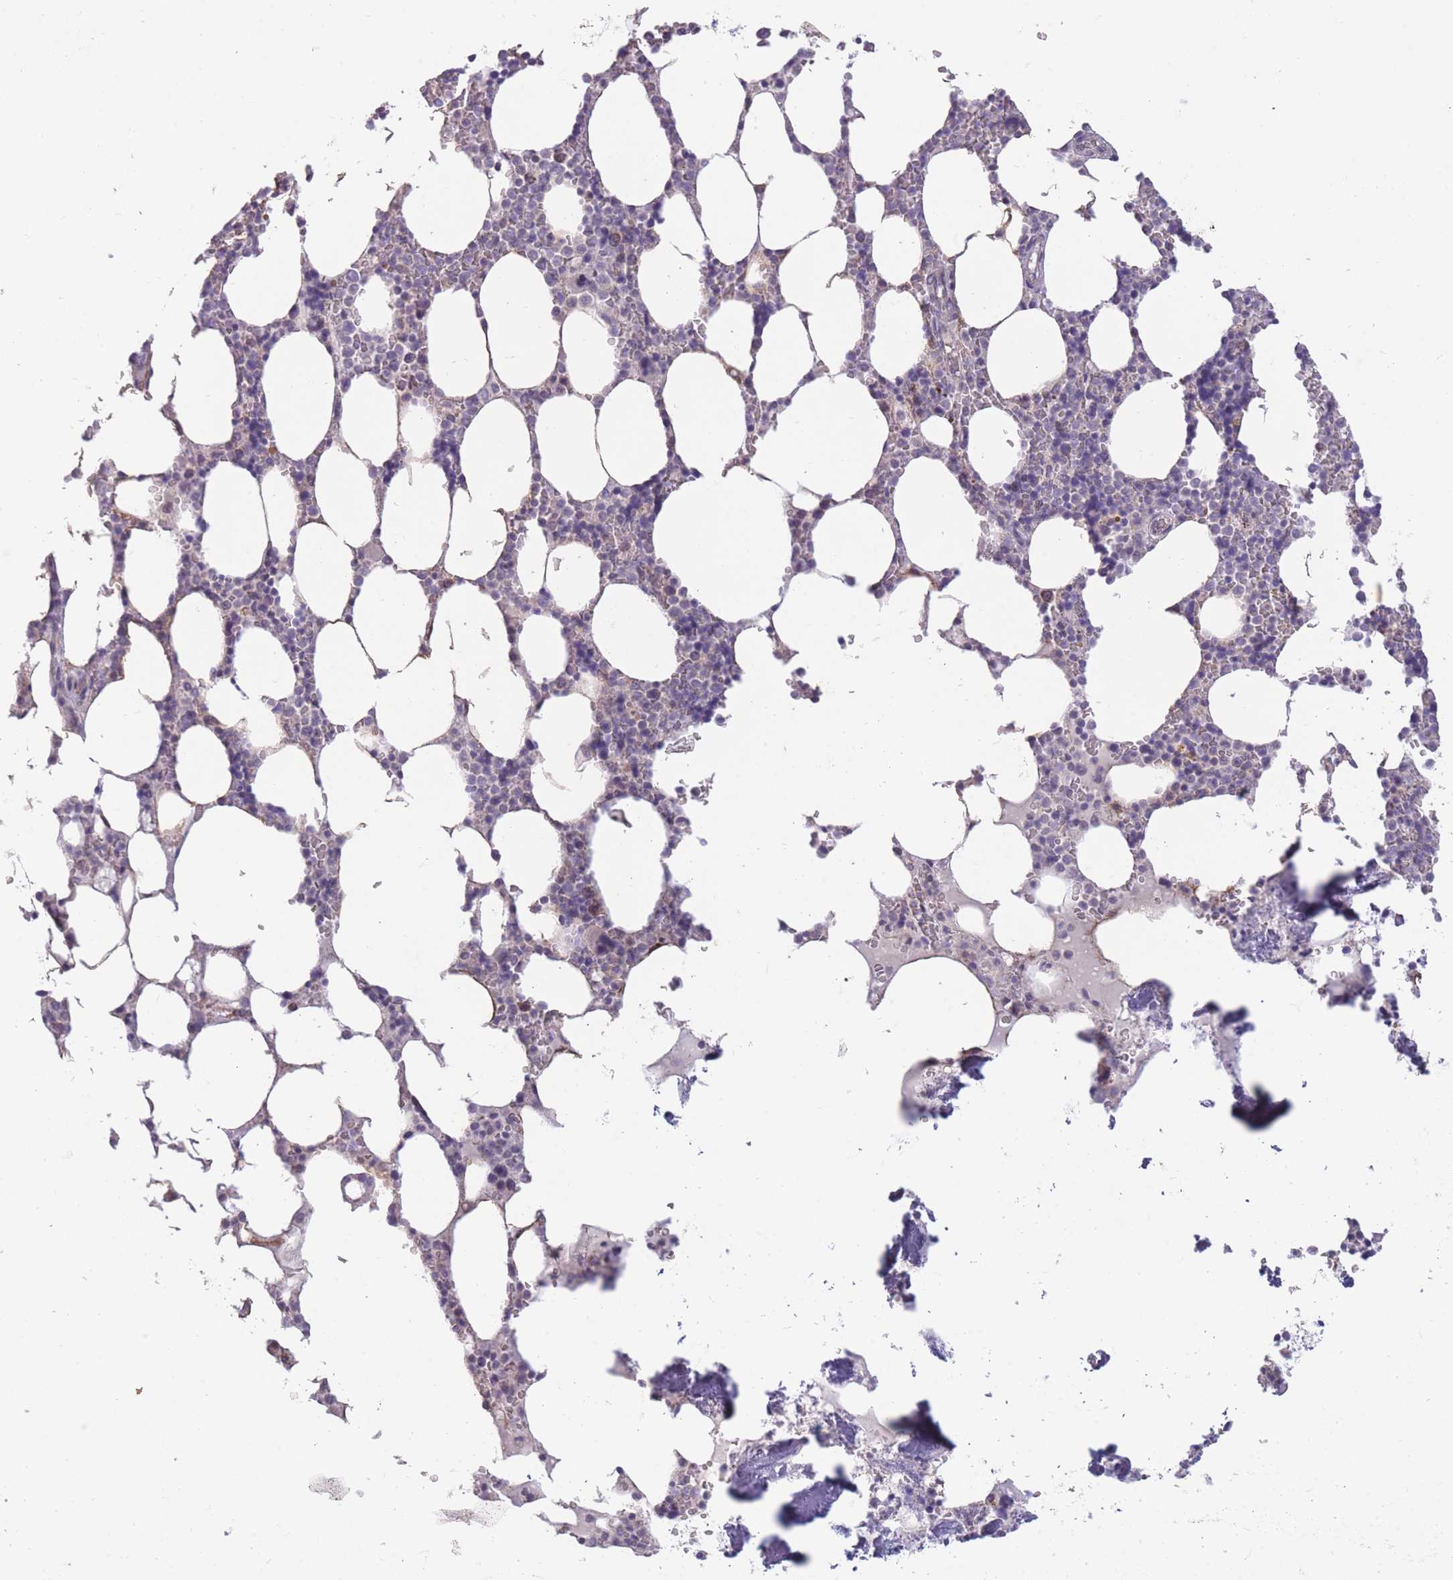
{"staining": {"intensity": "negative", "quantity": "none", "location": "none"}, "tissue": "bone marrow", "cell_type": "Hematopoietic cells", "image_type": "normal", "snomed": [{"axis": "morphology", "description": "Normal tissue, NOS"}, {"axis": "topography", "description": "Bone marrow"}], "caption": "Image shows no protein expression in hematopoietic cells of benign bone marrow.", "gene": "MRPS18C", "patient": {"sex": "male", "age": 64}}